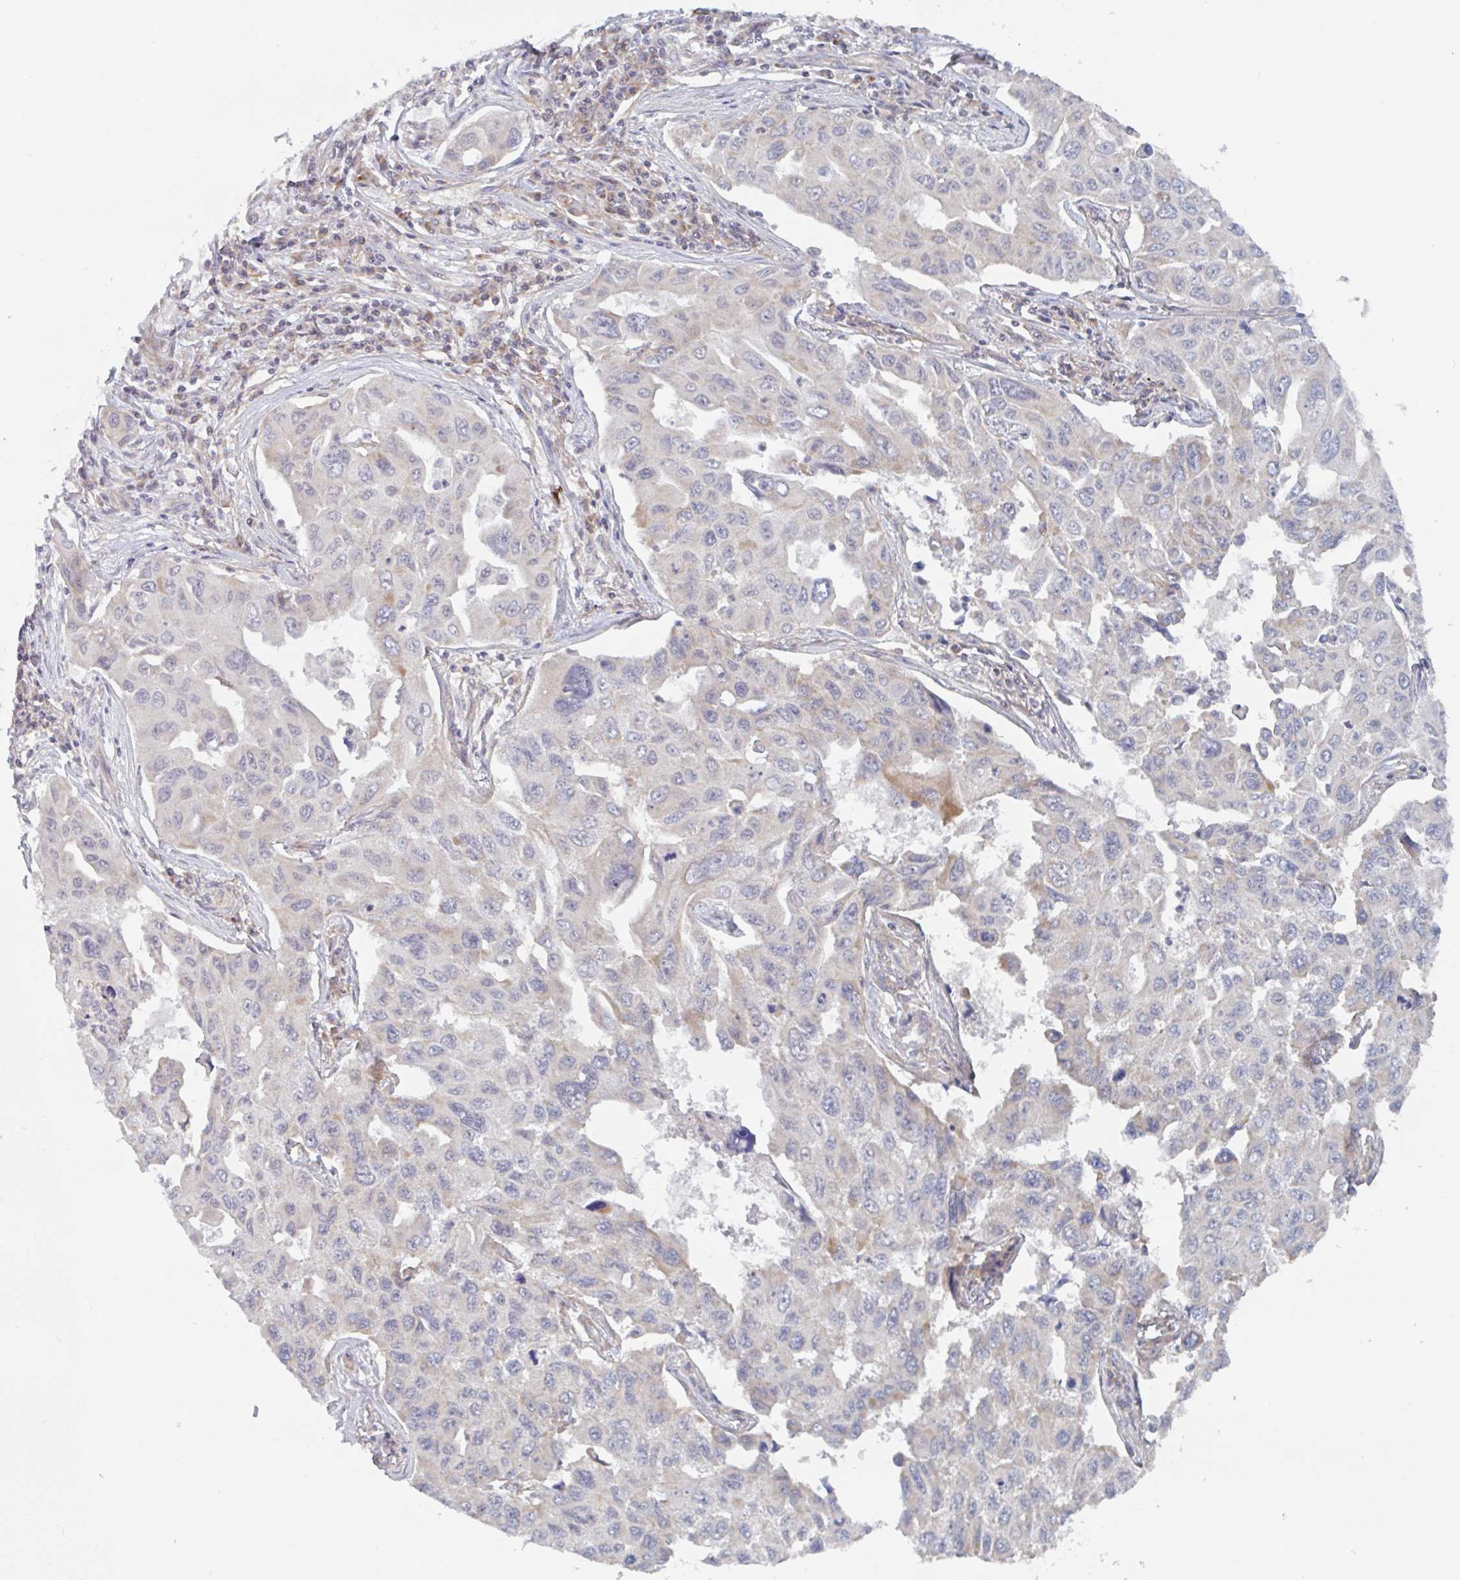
{"staining": {"intensity": "weak", "quantity": "<25%", "location": "cytoplasmic/membranous"}, "tissue": "lung cancer", "cell_type": "Tumor cells", "image_type": "cancer", "snomed": [{"axis": "morphology", "description": "Adenocarcinoma, NOS"}, {"axis": "topography", "description": "Lung"}], "caption": "This is an IHC photomicrograph of human lung adenocarcinoma. There is no expression in tumor cells.", "gene": "SURF1", "patient": {"sex": "male", "age": 64}}